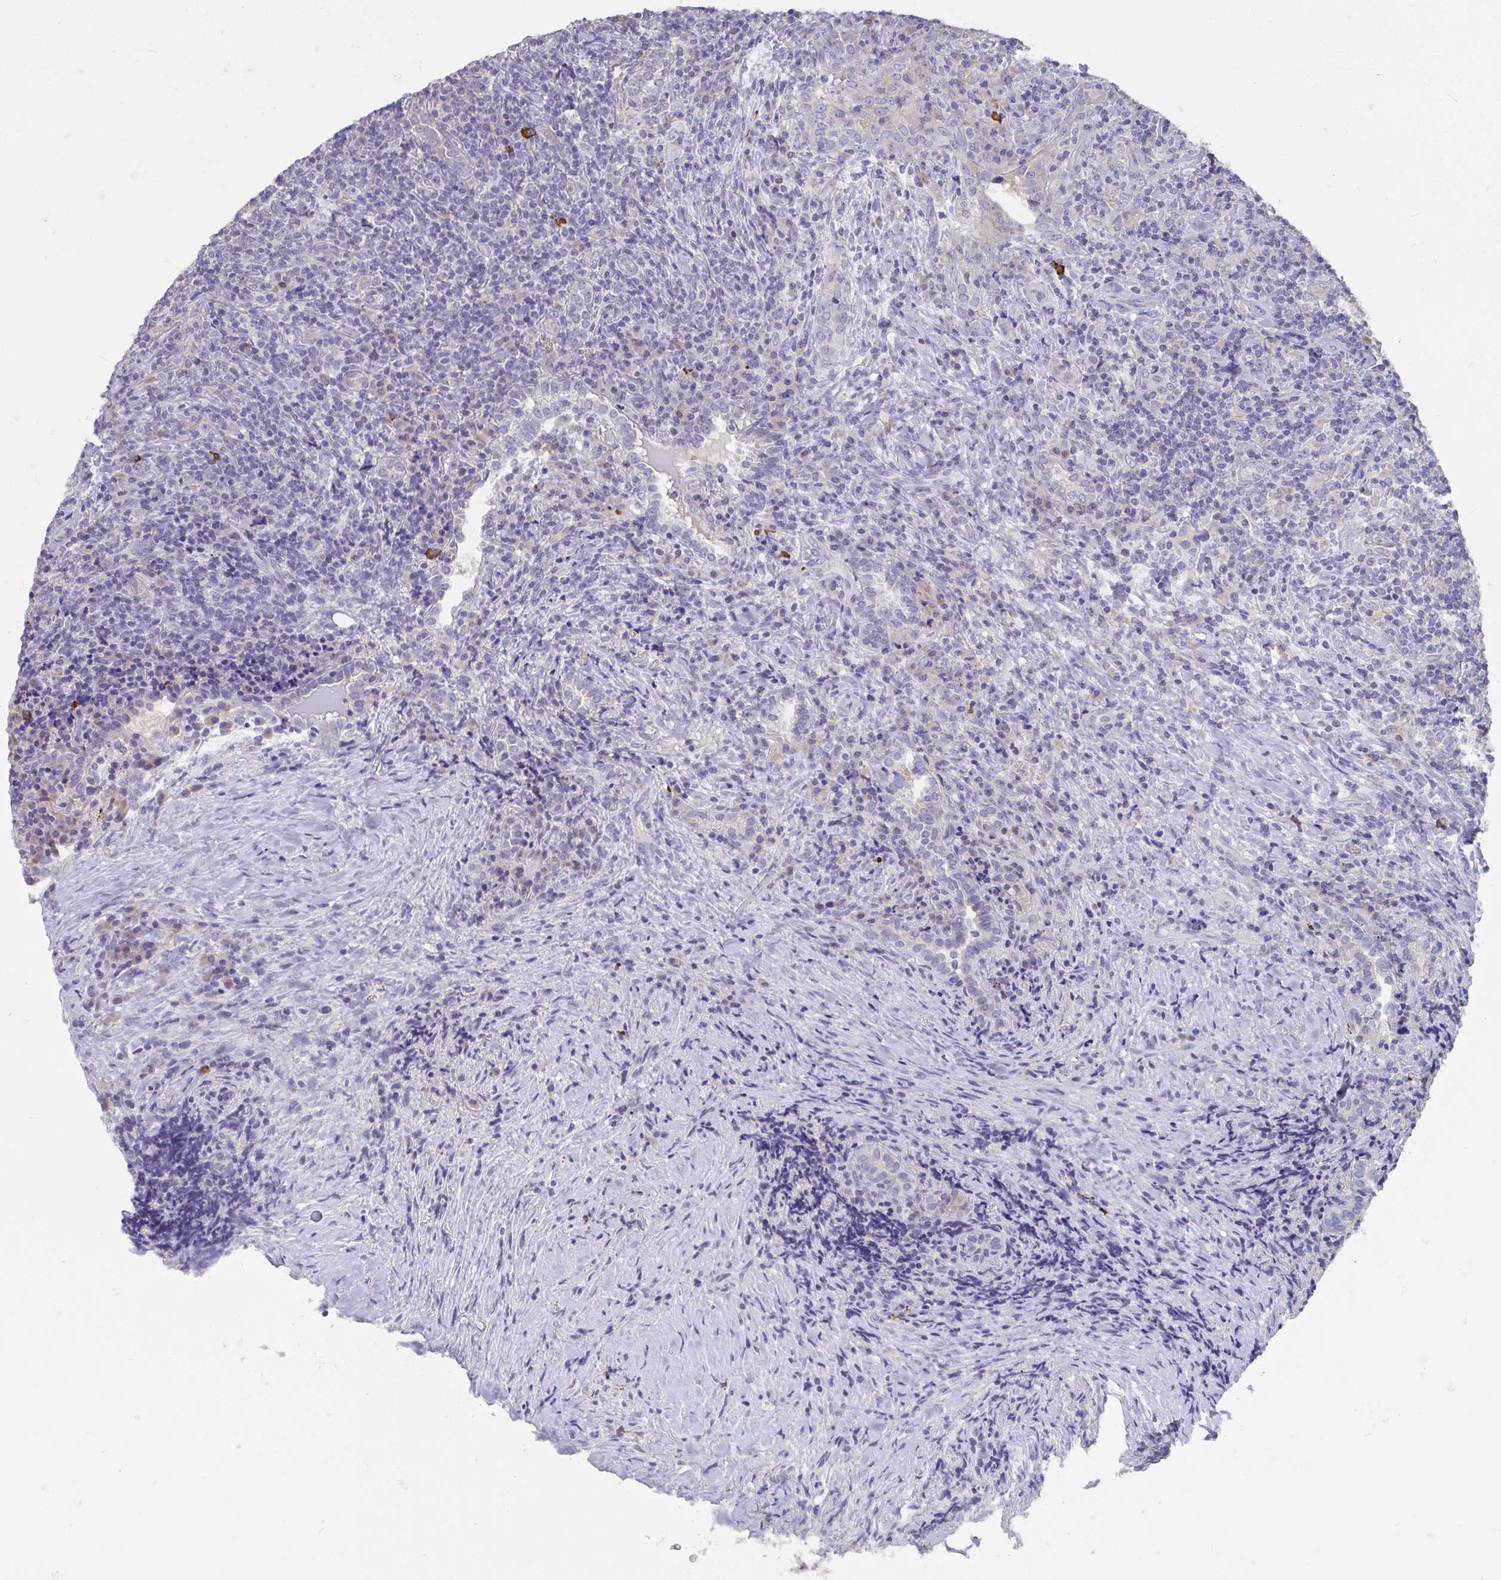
{"staining": {"intensity": "negative", "quantity": "none", "location": "none"}, "tissue": "lymphoma", "cell_type": "Tumor cells", "image_type": "cancer", "snomed": [{"axis": "morphology", "description": "Hodgkin's disease, NOS"}, {"axis": "topography", "description": "Lung"}], "caption": "Tumor cells show no significant expression in lymphoma. (DAB (3,3'-diaminobenzidine) immunohistochemistry (IHC), high magnification).", "gene": "ADAMTS6", "patient": {"sex": "male", "age": 17}}